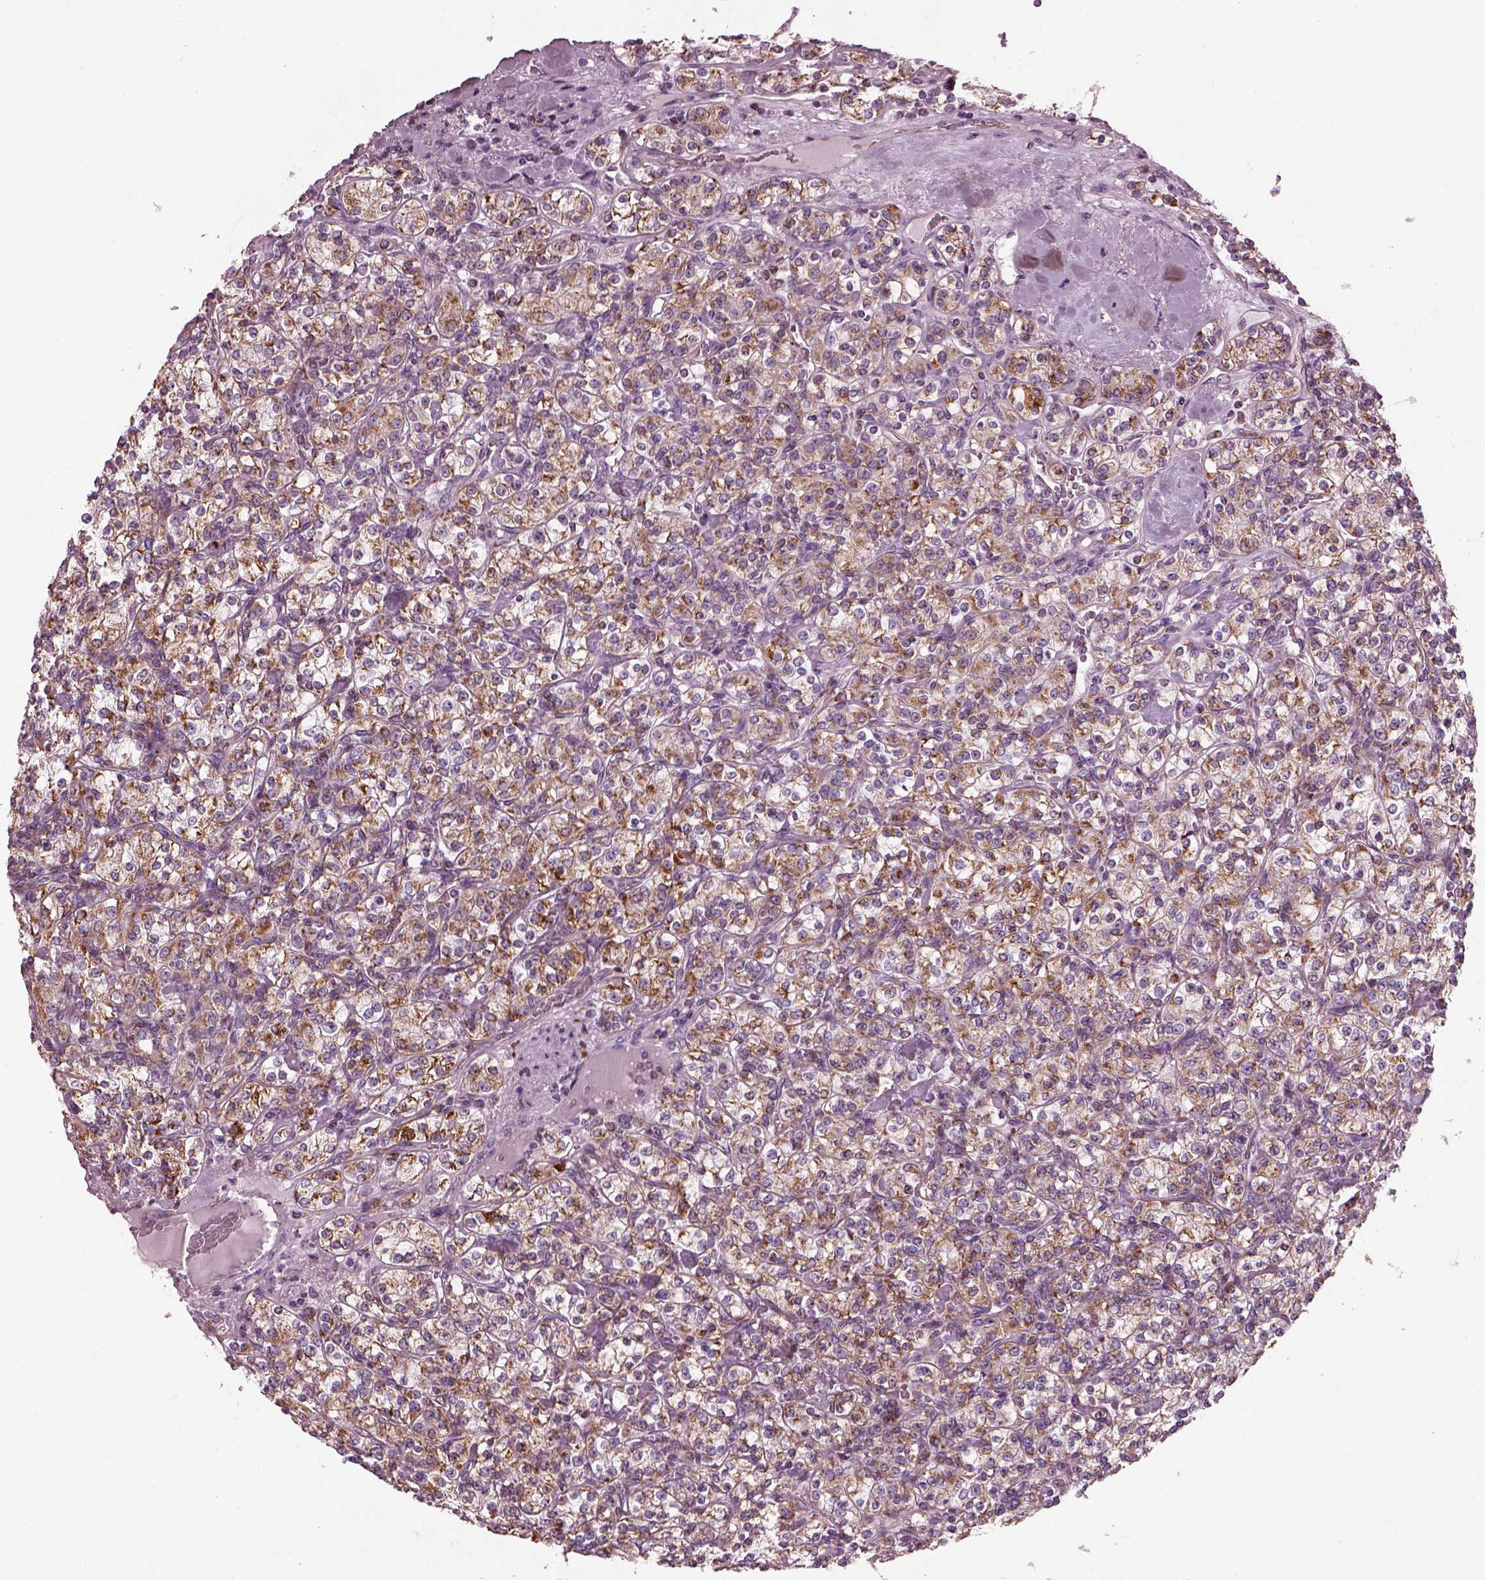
{"staining": {"intensity": "moderate", "quantity": ">75%", "location": "cytoplasmic/membranous"}, "tissue": "renal cancer", "cell_type": "Tumor cells", "image_type": "cancer", "snomed": [{"axis": "morphology", "description": "Adenocarcinoma, NOS"}, {"axis": "topography", "description": "Kidney"}], "caption": "Tumor cells reveal moderate cytoplasmic/membranous staining in approximately >75% of cells in renal cancer (adenocarcinoma).", "gene": "ATP5MF", "patient": {"sex": "male", "age": 77}}